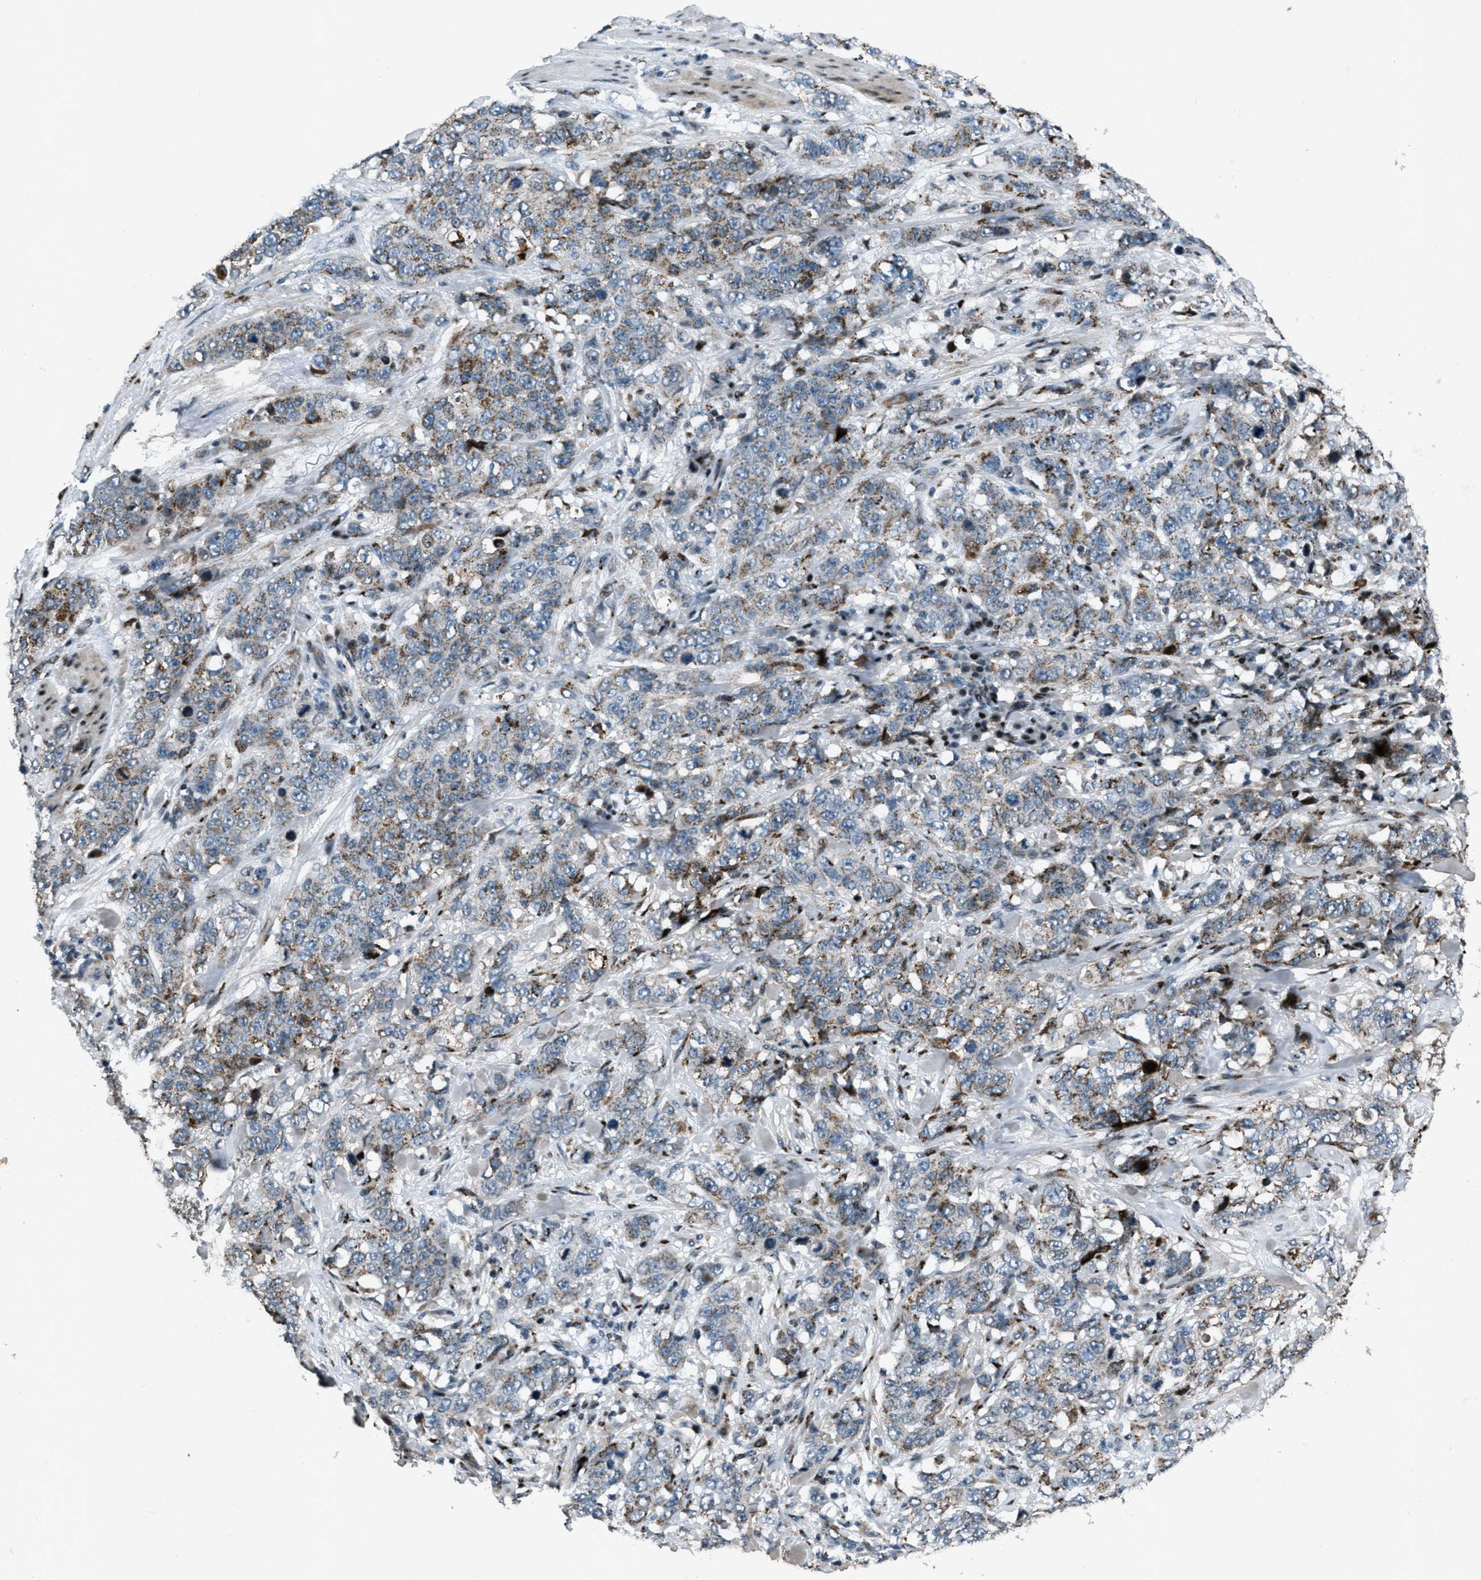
{"staining": {"intensity": "moderate", "quantity": ">75%", "location": "cytoplasmic/membranous"}, "tissue": "stomach cancer", "cell_type": "Tumor cells", "image_type": "cancer", "snomed": [{"axis": "morphology", "description": "Adenocarcinoma, NOS"}, {"axis": "topography", "description": "Stomach"}], "caption": "Tumor cells demonstrate medium levels of moderate cytoplasmic/membranous positivity in about >75% of cells in human stomach cancer. (DAB (3,3'-diaminobenzidine) = brown stain, brightfield microscopy at high magnification).", "gene": "GPC6", "patient": {"sex": "male", "age": 48}}